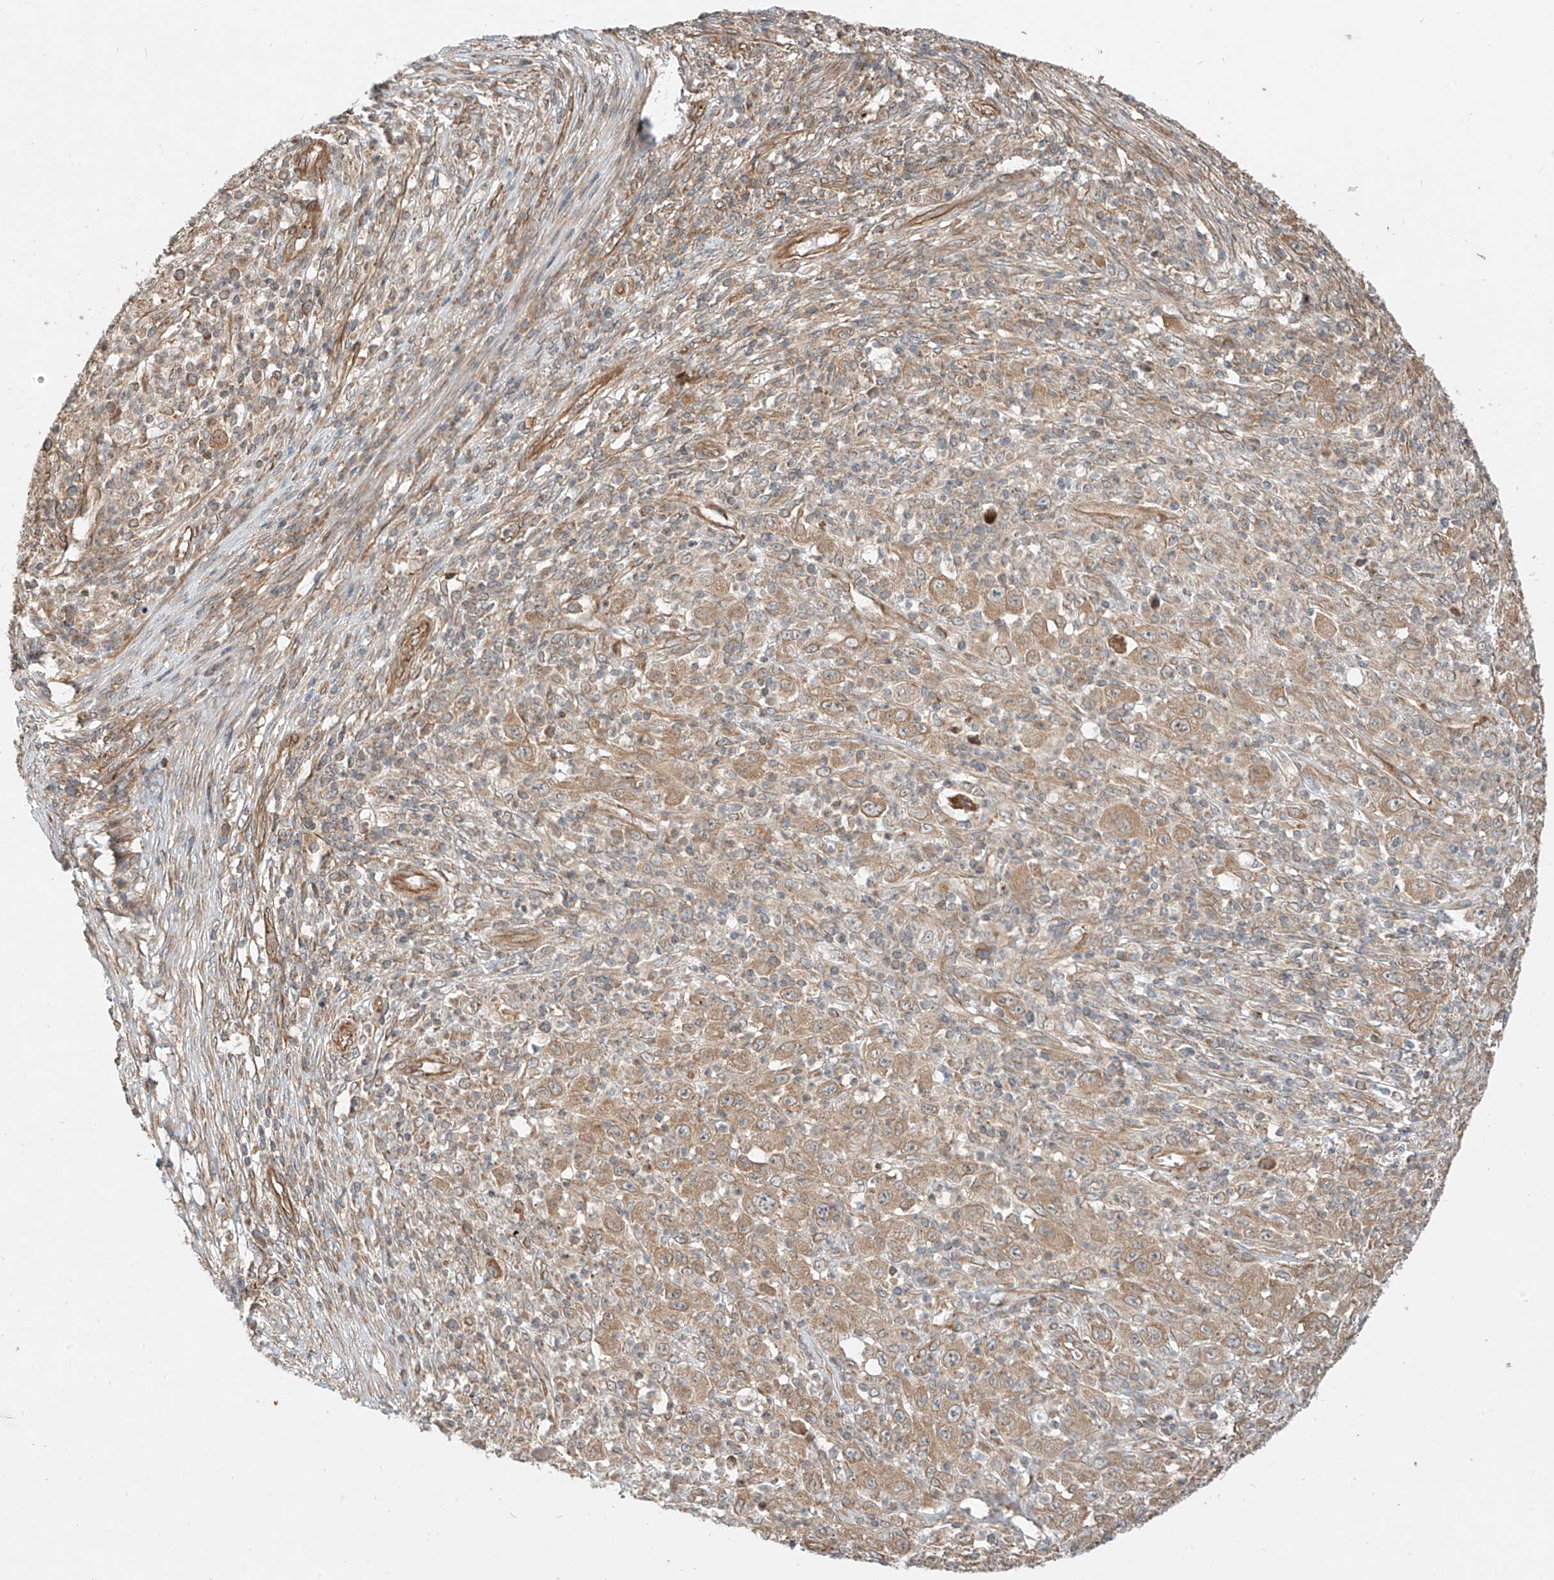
{"staining": {"intensity": "weak", "quantity": ">75%", "location": "cytoplasmic/membranous"}, "tissue": "melanoma", "cell_type": "Tumor cells", "image_type": "cancer", "snomed": [{"axis": "morphology", "description": "Malignant melanoma, Metastatic site"}, {"axis": "topography", "description": "Skin"}], "caption": "An IHC histopathology image of tumor tissue is shown. Protein staining in brown highlights weak cytoplasmic/membranous positivity in melanoma within tumor cells.", "gene": "CEP162", "patient": {"sex": "female", "age": 56}}